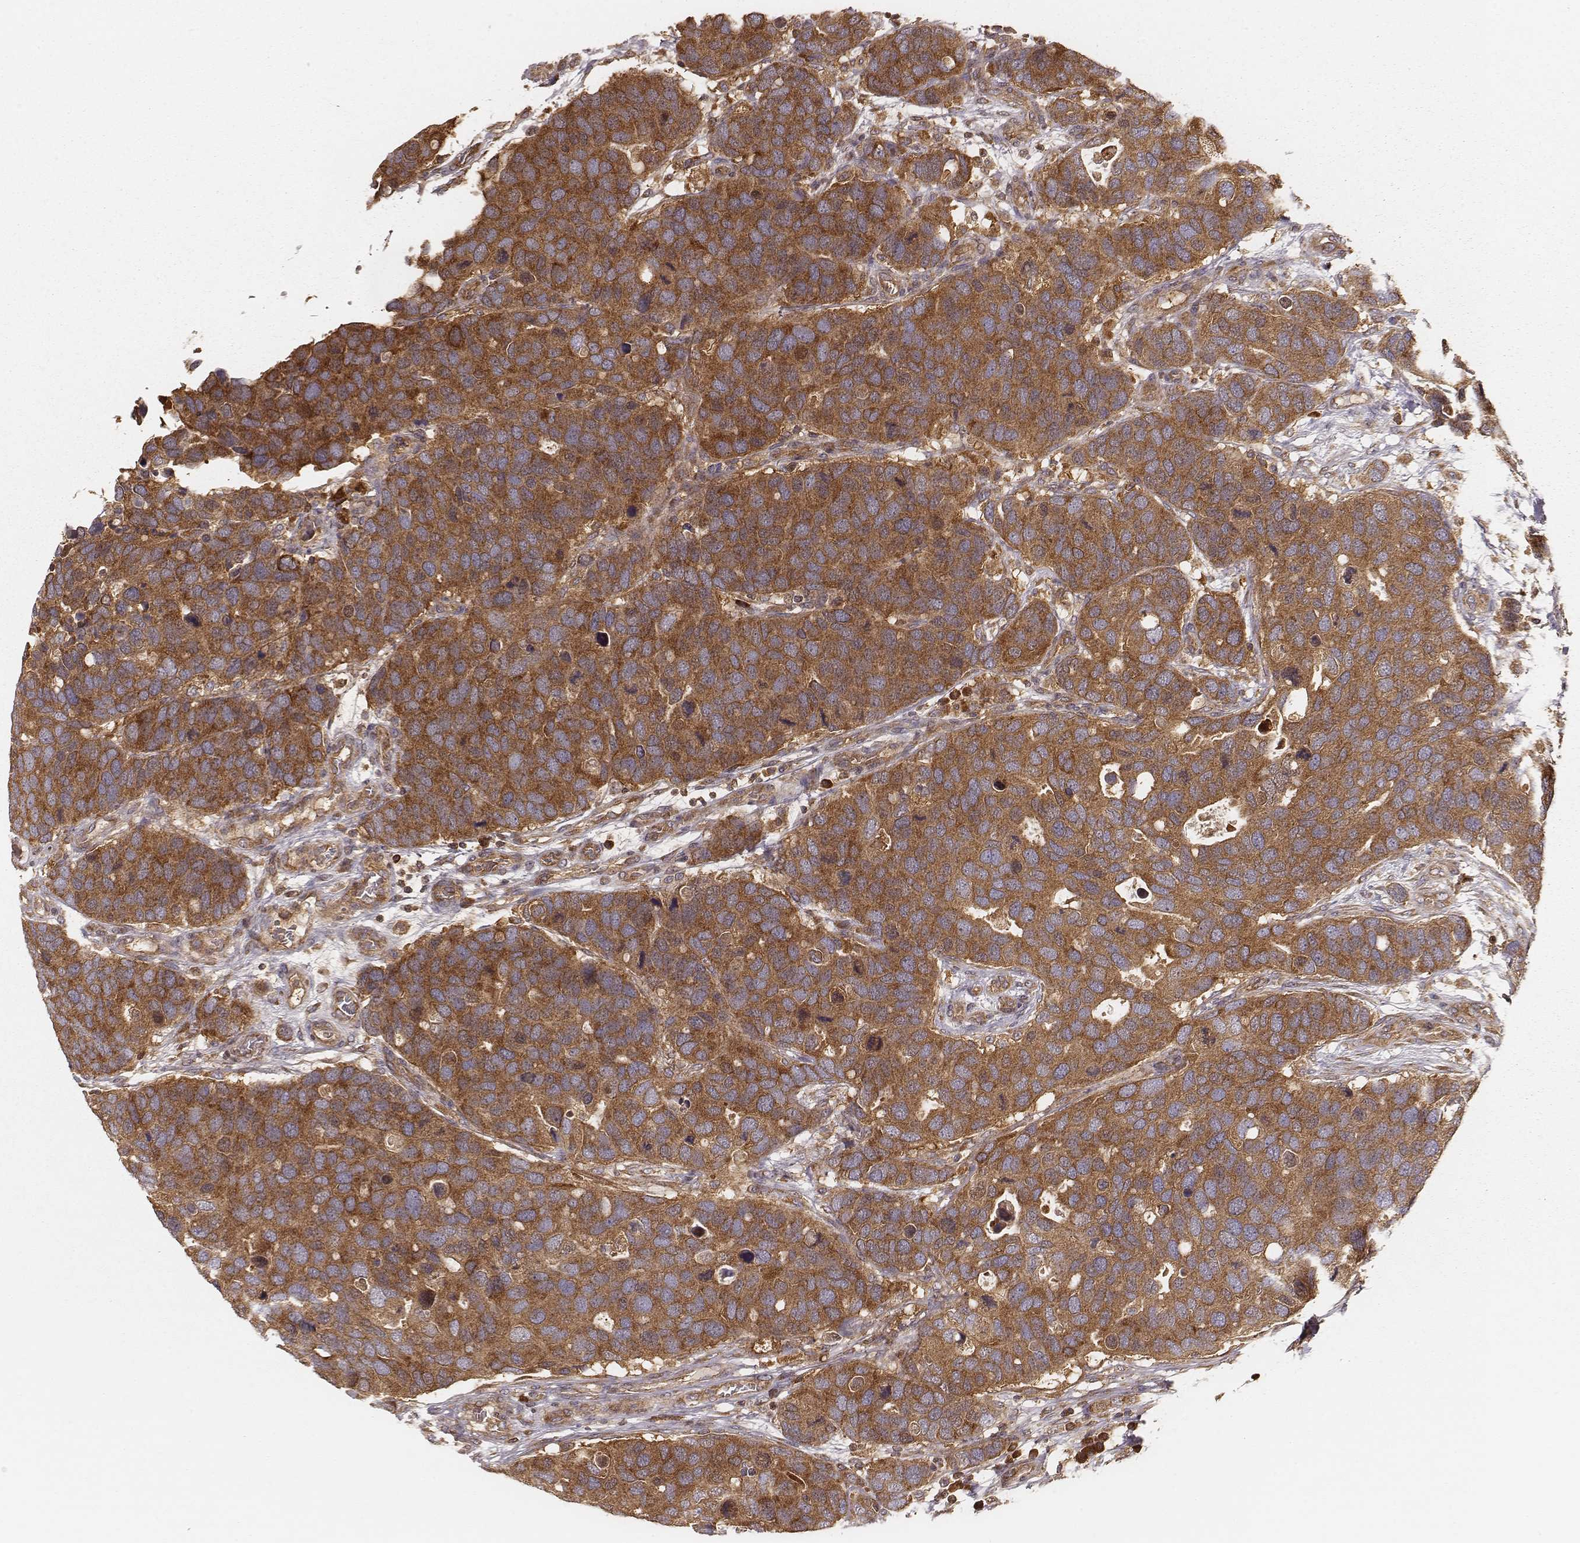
{"staining": {"intensity": "moderate", "quantity": ">75%", "location": "cytoplasmic/membranous"}, "tissue": "breast cancer", "cell_type": "Tumor cells", "image_type": "cancer", "snomed": [{"axis": "morphology", "description": "Duct carcinoma"}, {"axis": "topography", "description": "Breast"}], "caption": "High-magnification brightfield microscopy of intraductal carcinoma (breast) stained with DAB (3,3'-diaminobenzidine) (brown) and counterstained with hematoxylin (blue). tumor cells exhibit moderate cytoplasmic/membranous positivity is appreciated in about>75% of cells.", "gene": "CARS1", "patient": {"sex": "female", "age": 83}}